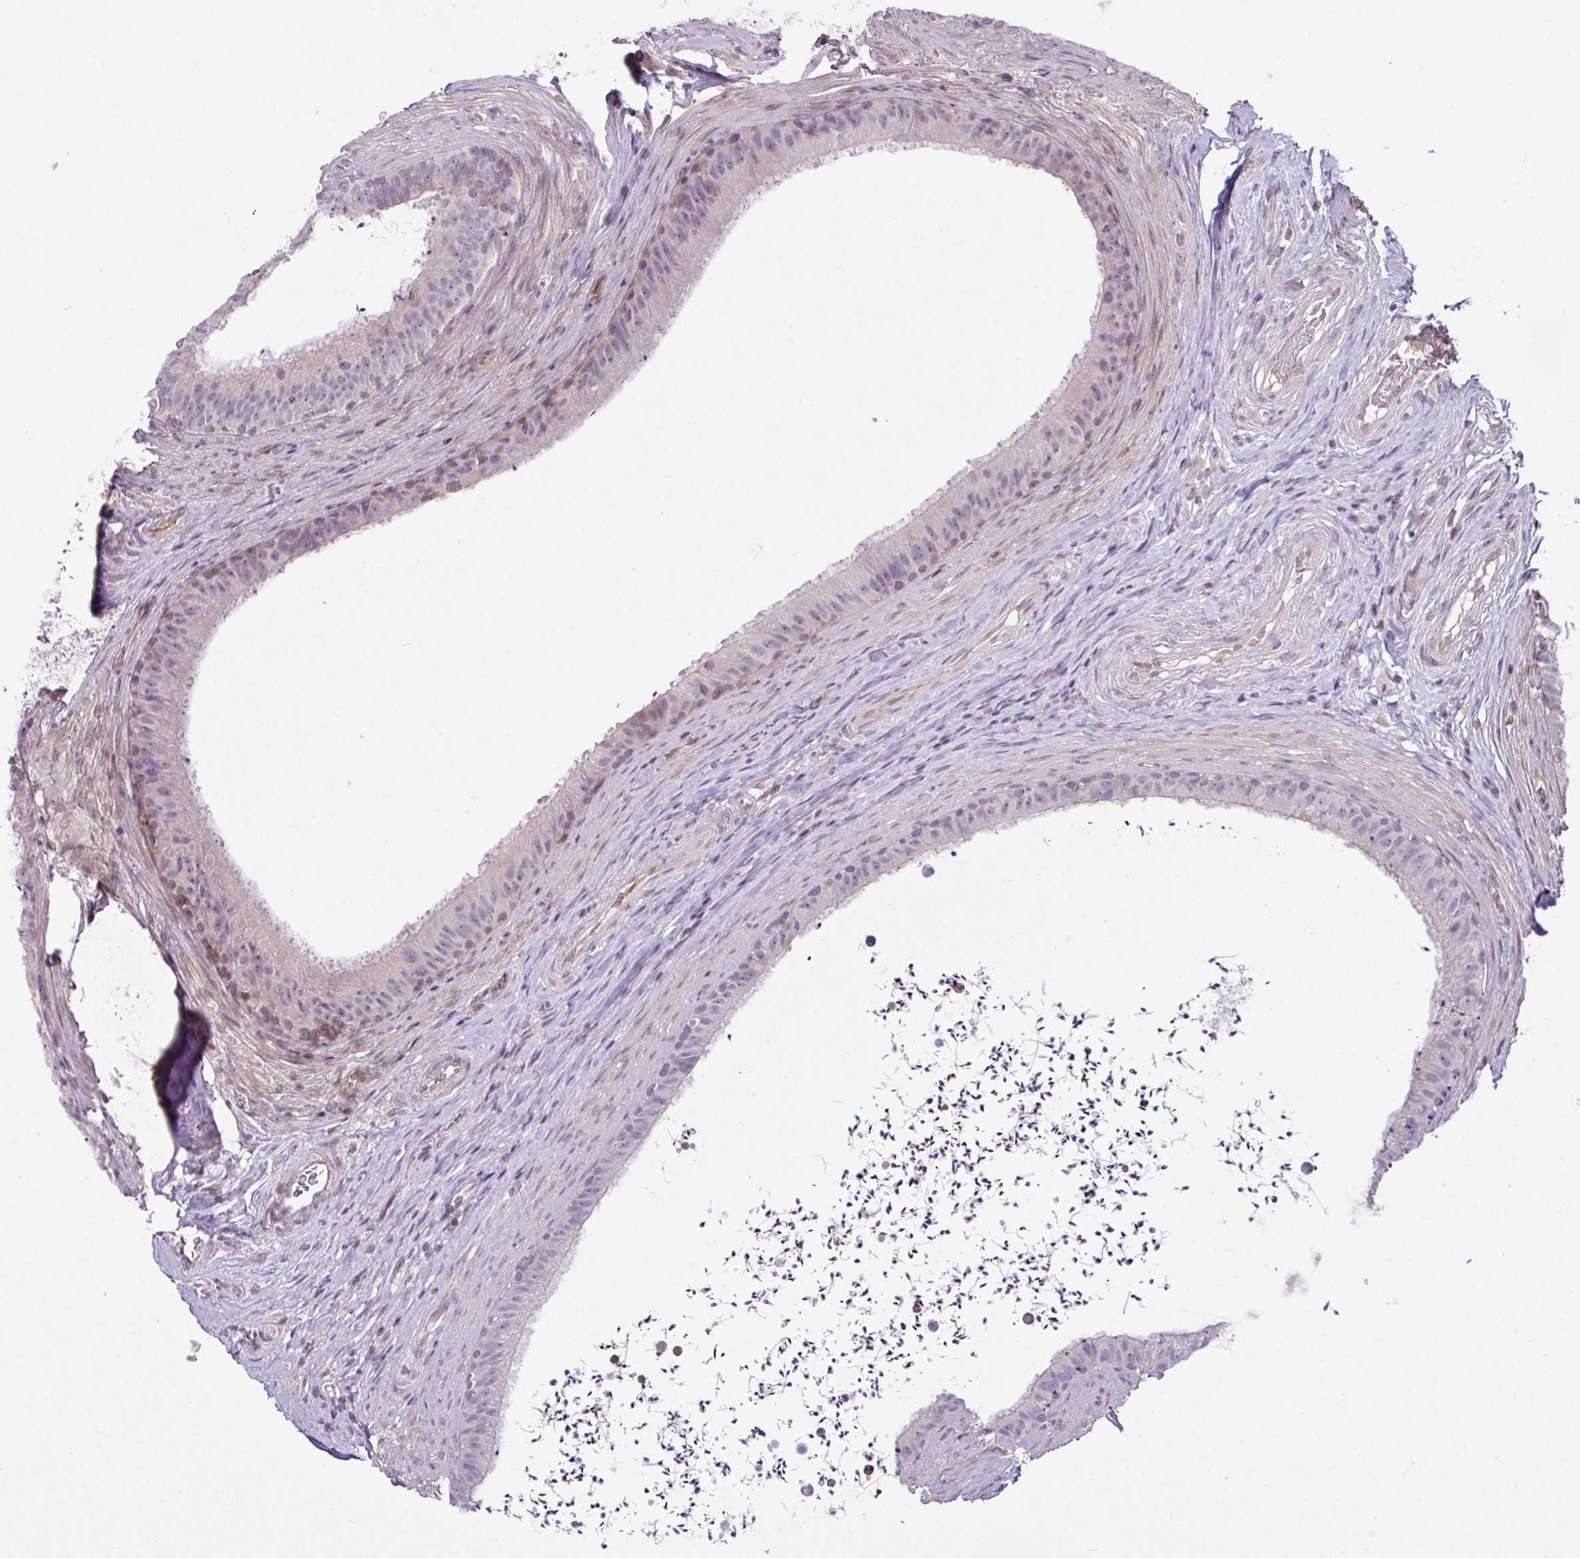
{"staining": {"intensity": "moderate", "quantity": "<25%", "location": "cytoplasmic/membranous"}, "tissue": "epididymis", "cell_type": "Glandular cells", "image_type": "normal", "snomed": [{"axis": "morphology", "description": "Normal tissue, NOS"}, {"axis": "topography", "description": "Testis"}, {"axis": "topography", "description": "Epididymis"}], "caption": "Immunohistochemistry (IHC) photomicrograph of benign epididymis: human epididymis stained using immunohistochemistry (IHC) reveals low levels of moderate protein expression localized specifically in the cytoplasmic/membranous of glandular cells, appearing as a cytoplasmic/membranous brown color.", "gene": "STAT5A", "patient": {"sex": "male", "age": 41}}